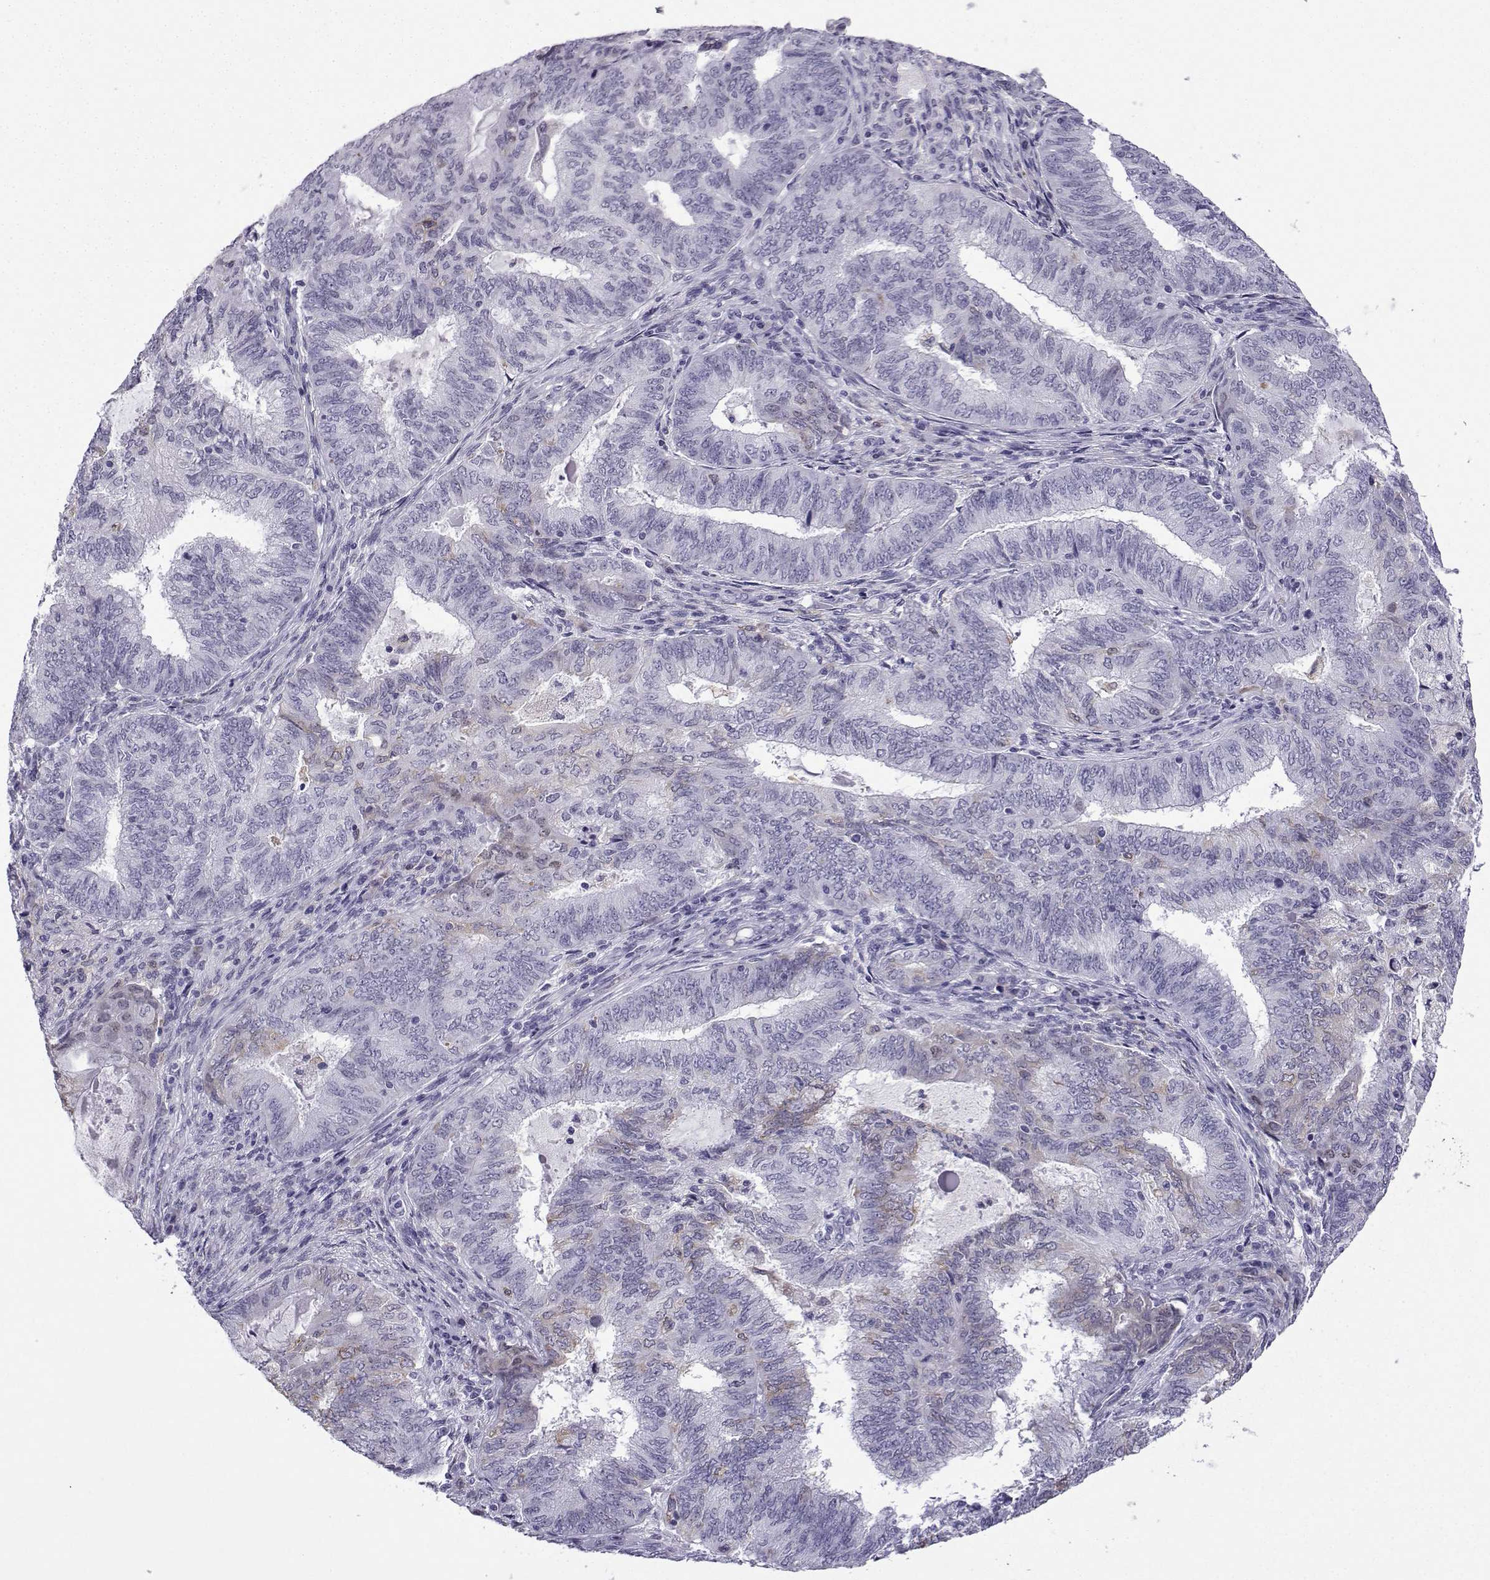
{"staining": {"intensity": "weak", "quantity": "<25%", "location": "cytoplasmic/membranous"}, "tissue": "endometrial cancer", "cell_type": "Tumor cells", "image_type": "cancer", "snomed": [{"axis": "morphology", "description": "Adenocarcinoma, NOS"}, {"axis": "topography", "description": "Endometrium"}], "caption": "An image of human adenocarcinoma (endometrial) is negative for staining in tumor cells.", "gene": "MRGBP", "patient": {"sex": "female", "age": 62}}